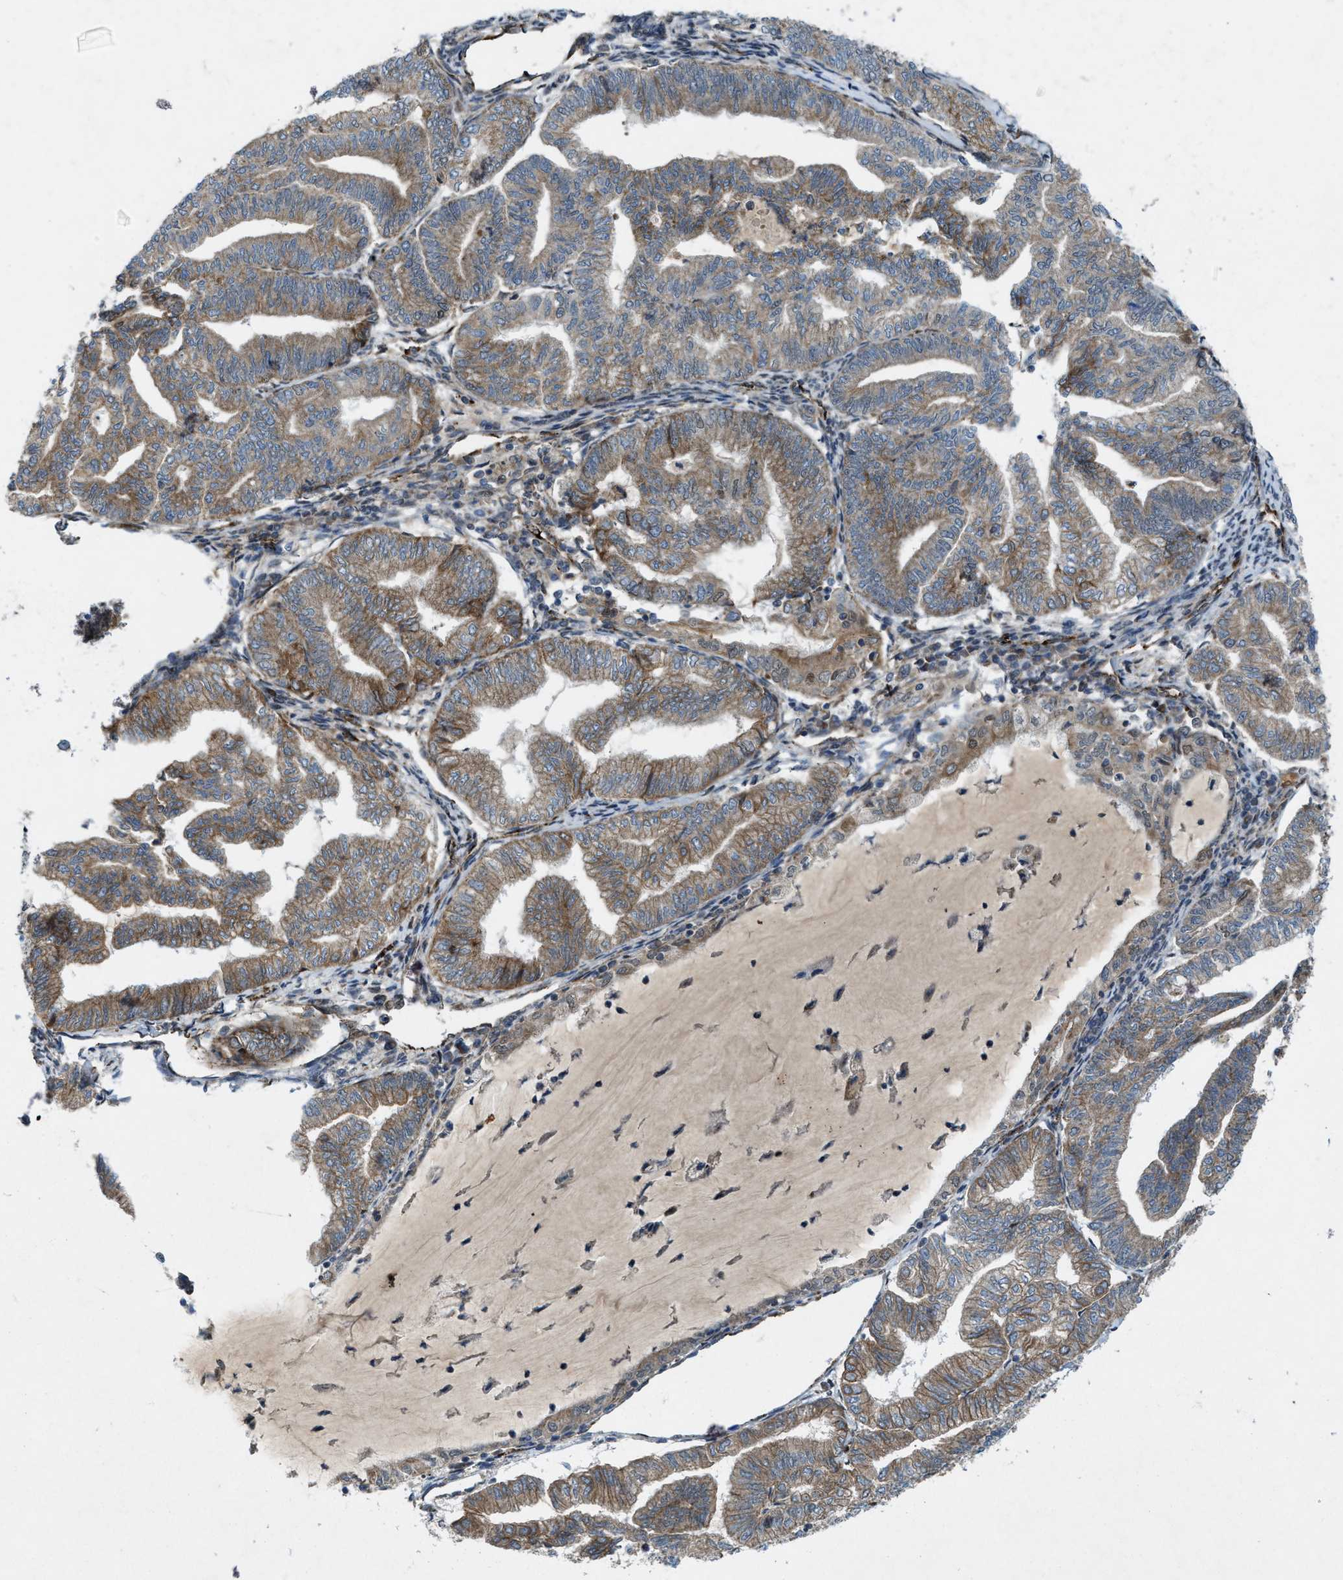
{"staining": {"intensity": "moderate", "quantity": ">75%", "location": "cytoplasmic/membranous"}, "tissue": "endometrial cancer", "cell_type": "Tumor cells", "image_type": "cancer", "snomed": [{"axis": "morphology", "description": "Adenocarcinoma, NOS"}, {"axis": "topography", "description": "Endometrium"}], "caption": "Moderate cytoplasmic/membranous staining for a protein is seen in about >75% of tumor cells of endometrial adenocarcinoma using immunohistochemistry.", "gene": "URGCP", "patient": {"sex": "female", "age": 79}}